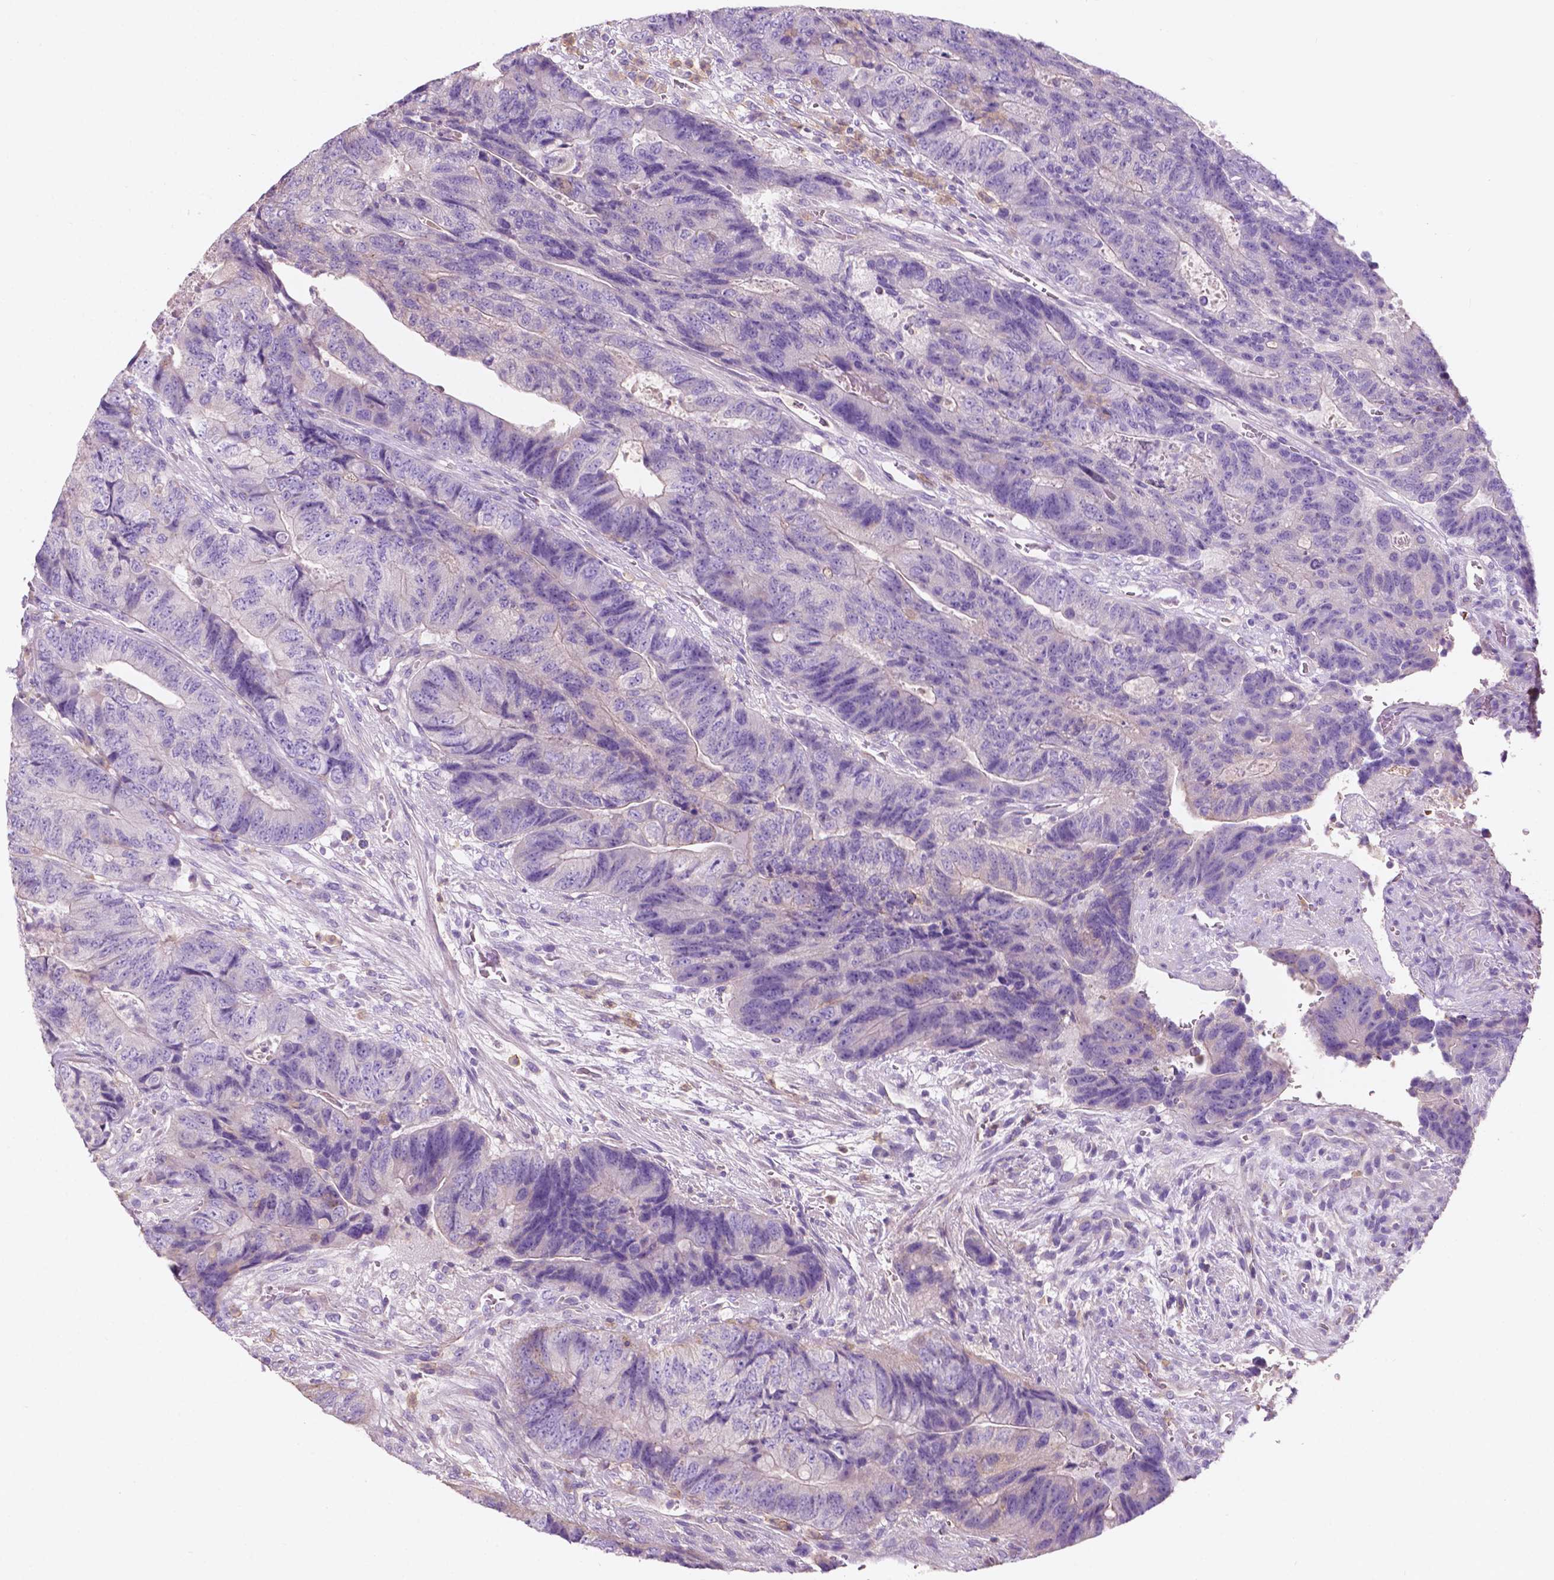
{"staining": {"intensity": "negative", "quantity": "none", "location": "none"}, "tissue": "colorectal cancer", "cell_type": "Tumor cells", "image_type": "cancer", "snomed": [{"axis": "morphology", "description": "Normal tissue, NOS"}, {"axis": "morphology", "description": "Adenocarcinoma, NOS"}, {"axis": "topography", "description": "Colon"}], "caption": "DAB (3,3'-diaminobenzidine) immunohistochemical staining of colorectal cancer (adenocarcinoma) demonstrates no significant staining in tumor cells.", "gene": "SEMA4A", "patient": {"sex": "female", "age": 48}}